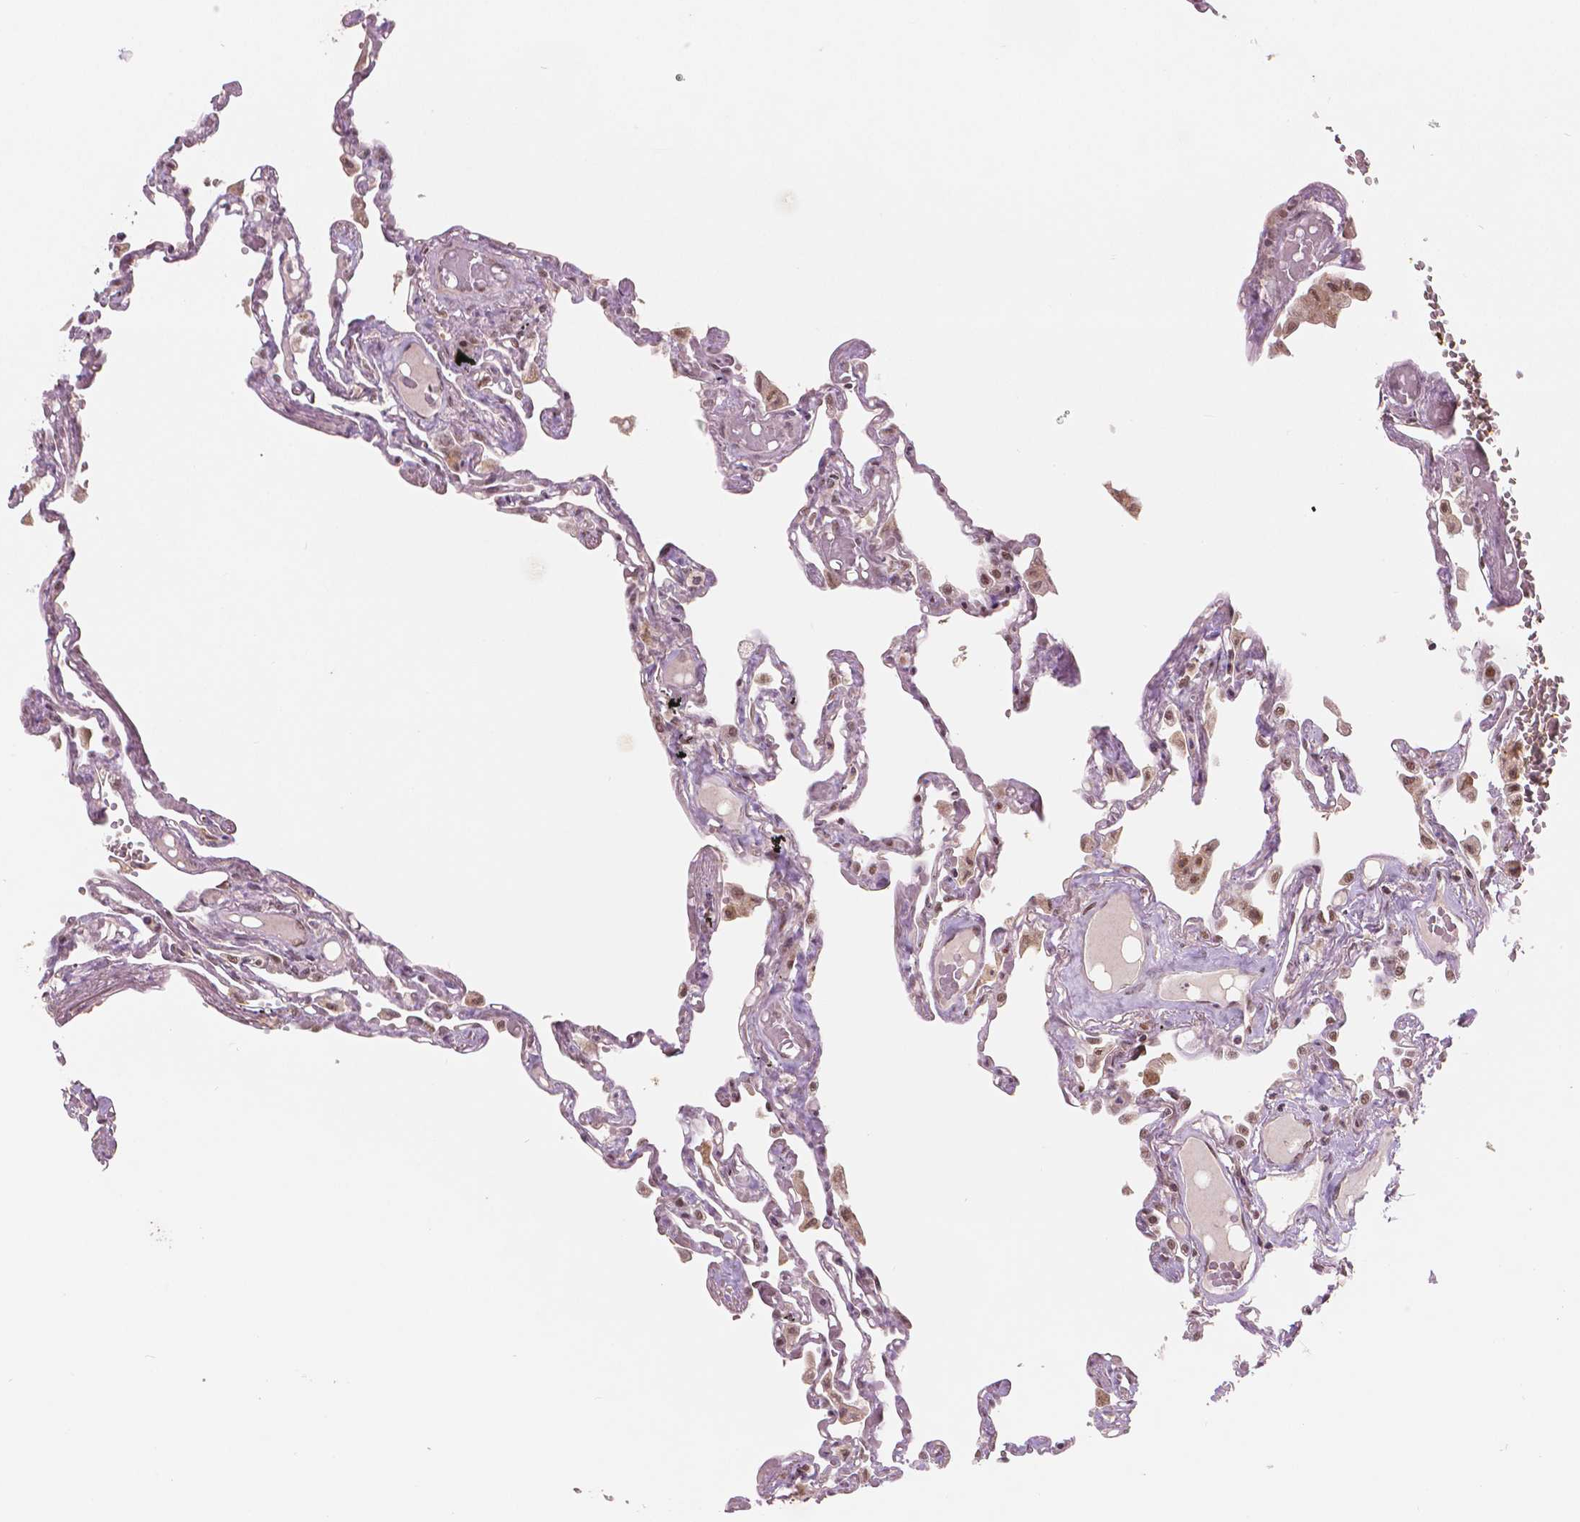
{"staining": {"intensity": "moderate", "quantity": "<25%", "location": "nuclear"}, "tissue": "lung", "cell_type": "Alveolar cells", "image_type": "normal", "snomed": [{"axis": "morphology", "description": "Normal tissue, NOS"}, {"axis": "morphology", "description": "Adenocarcinoma, NOS"}, {"axis": "topography", "description": "Cartilage tissue"}, {"axis": "topography", "description": "Lung"}], "caption": "Immunohistochemical staining of unremarkable human lung demonstrates moderate nuclear protein positivity in approximately <25% of alveolar cells. (IHC, brightfield microscopy, high magnification).", "gene": "NSD2", "patient": {"sex": "female", "age": 67}}